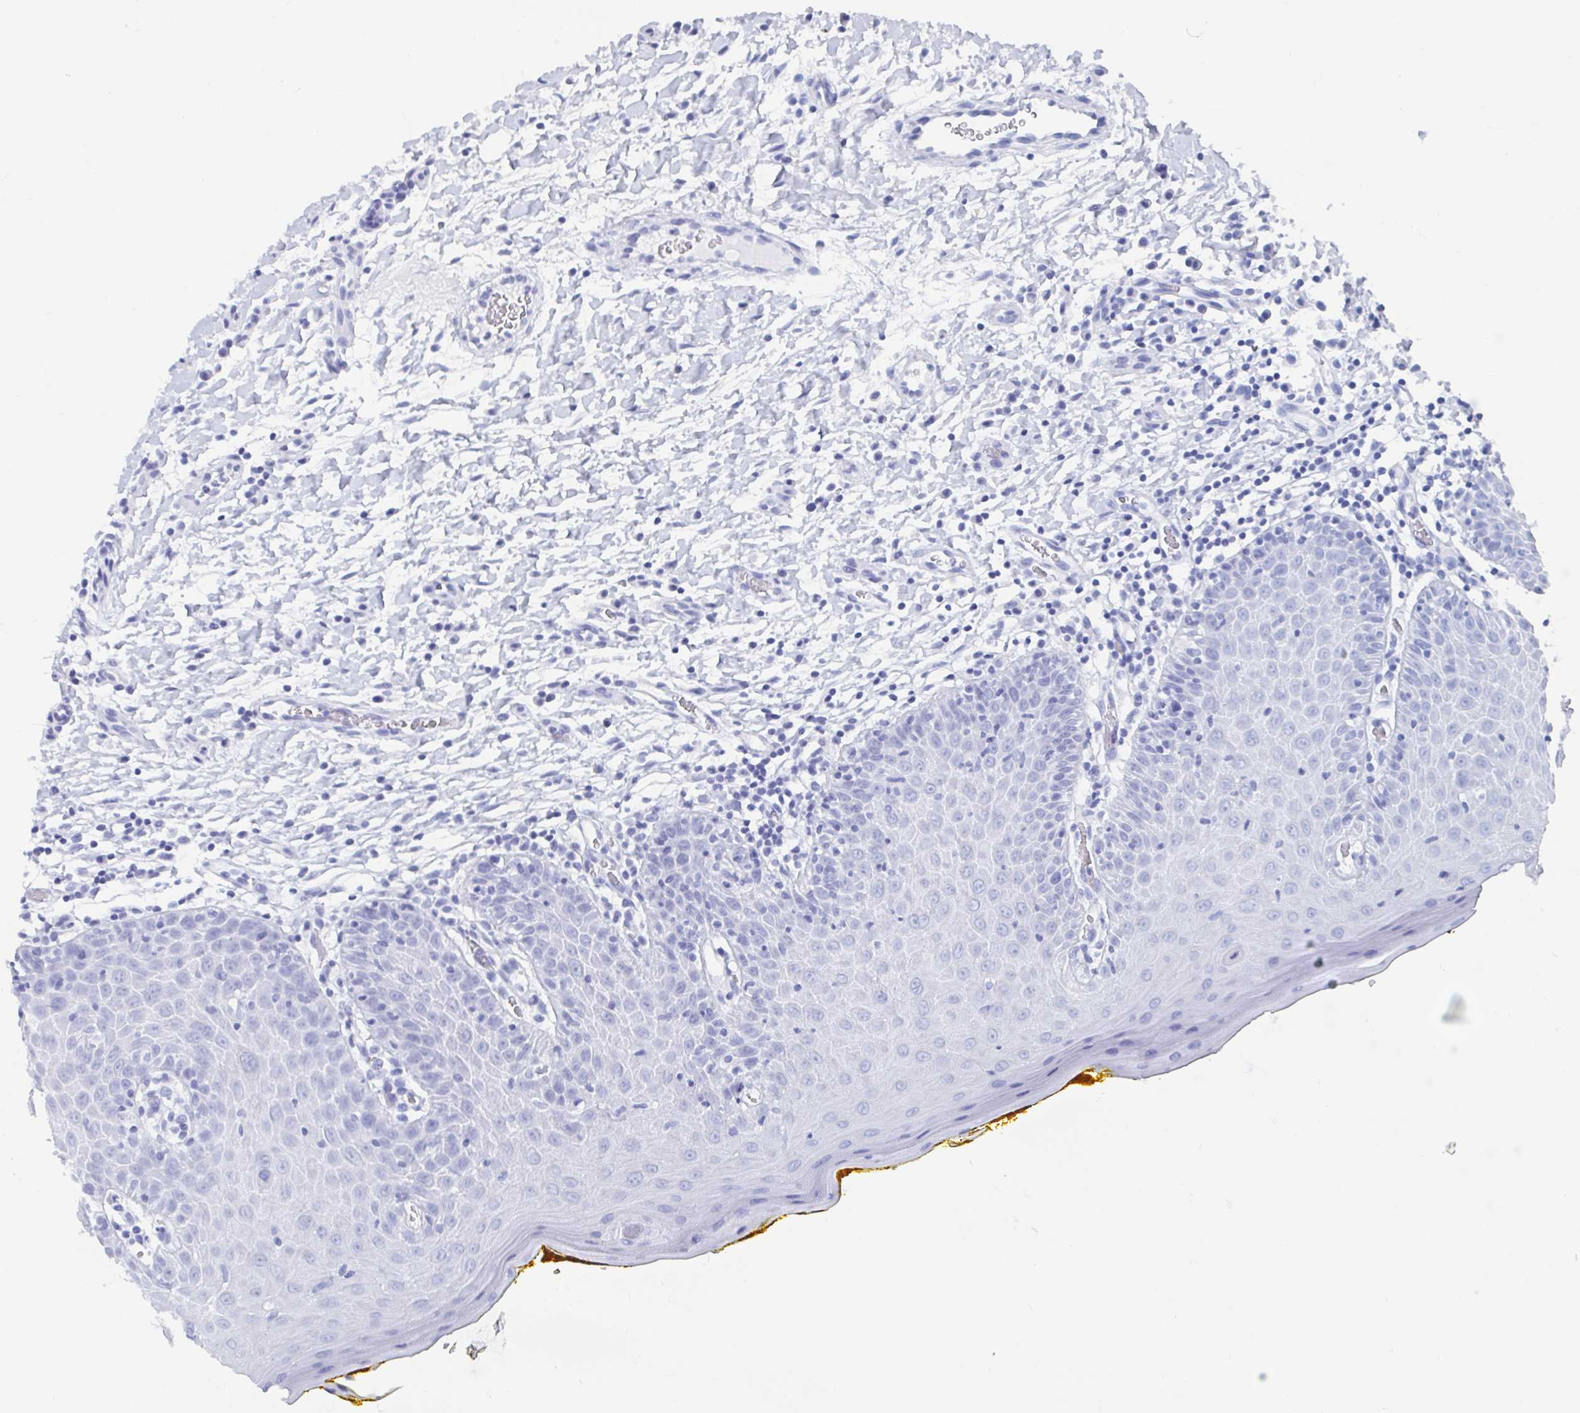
{"staining": {"intensity": "negative", "quantity": "none", "location": "none"}, "tissue": "oral mucosa", "cell_type": "Squamous epithelial cells", "image_type": "normal", "snomed": [{"axis": "morphology", "description": "Normal tissue, NOS"}, {"axis": "topography", "description": "Oral tissue"}, {"axis": "topography", "description": "Tounge, NOS"}], "caption": "An immunohistochemistry photomicrograph of normal oral mucosa is shown. There is no staining in squamous epithelial cells of oral mucosa.", "gene": "HDGFL1", "patient": {"sex": "female", "age": 58}}